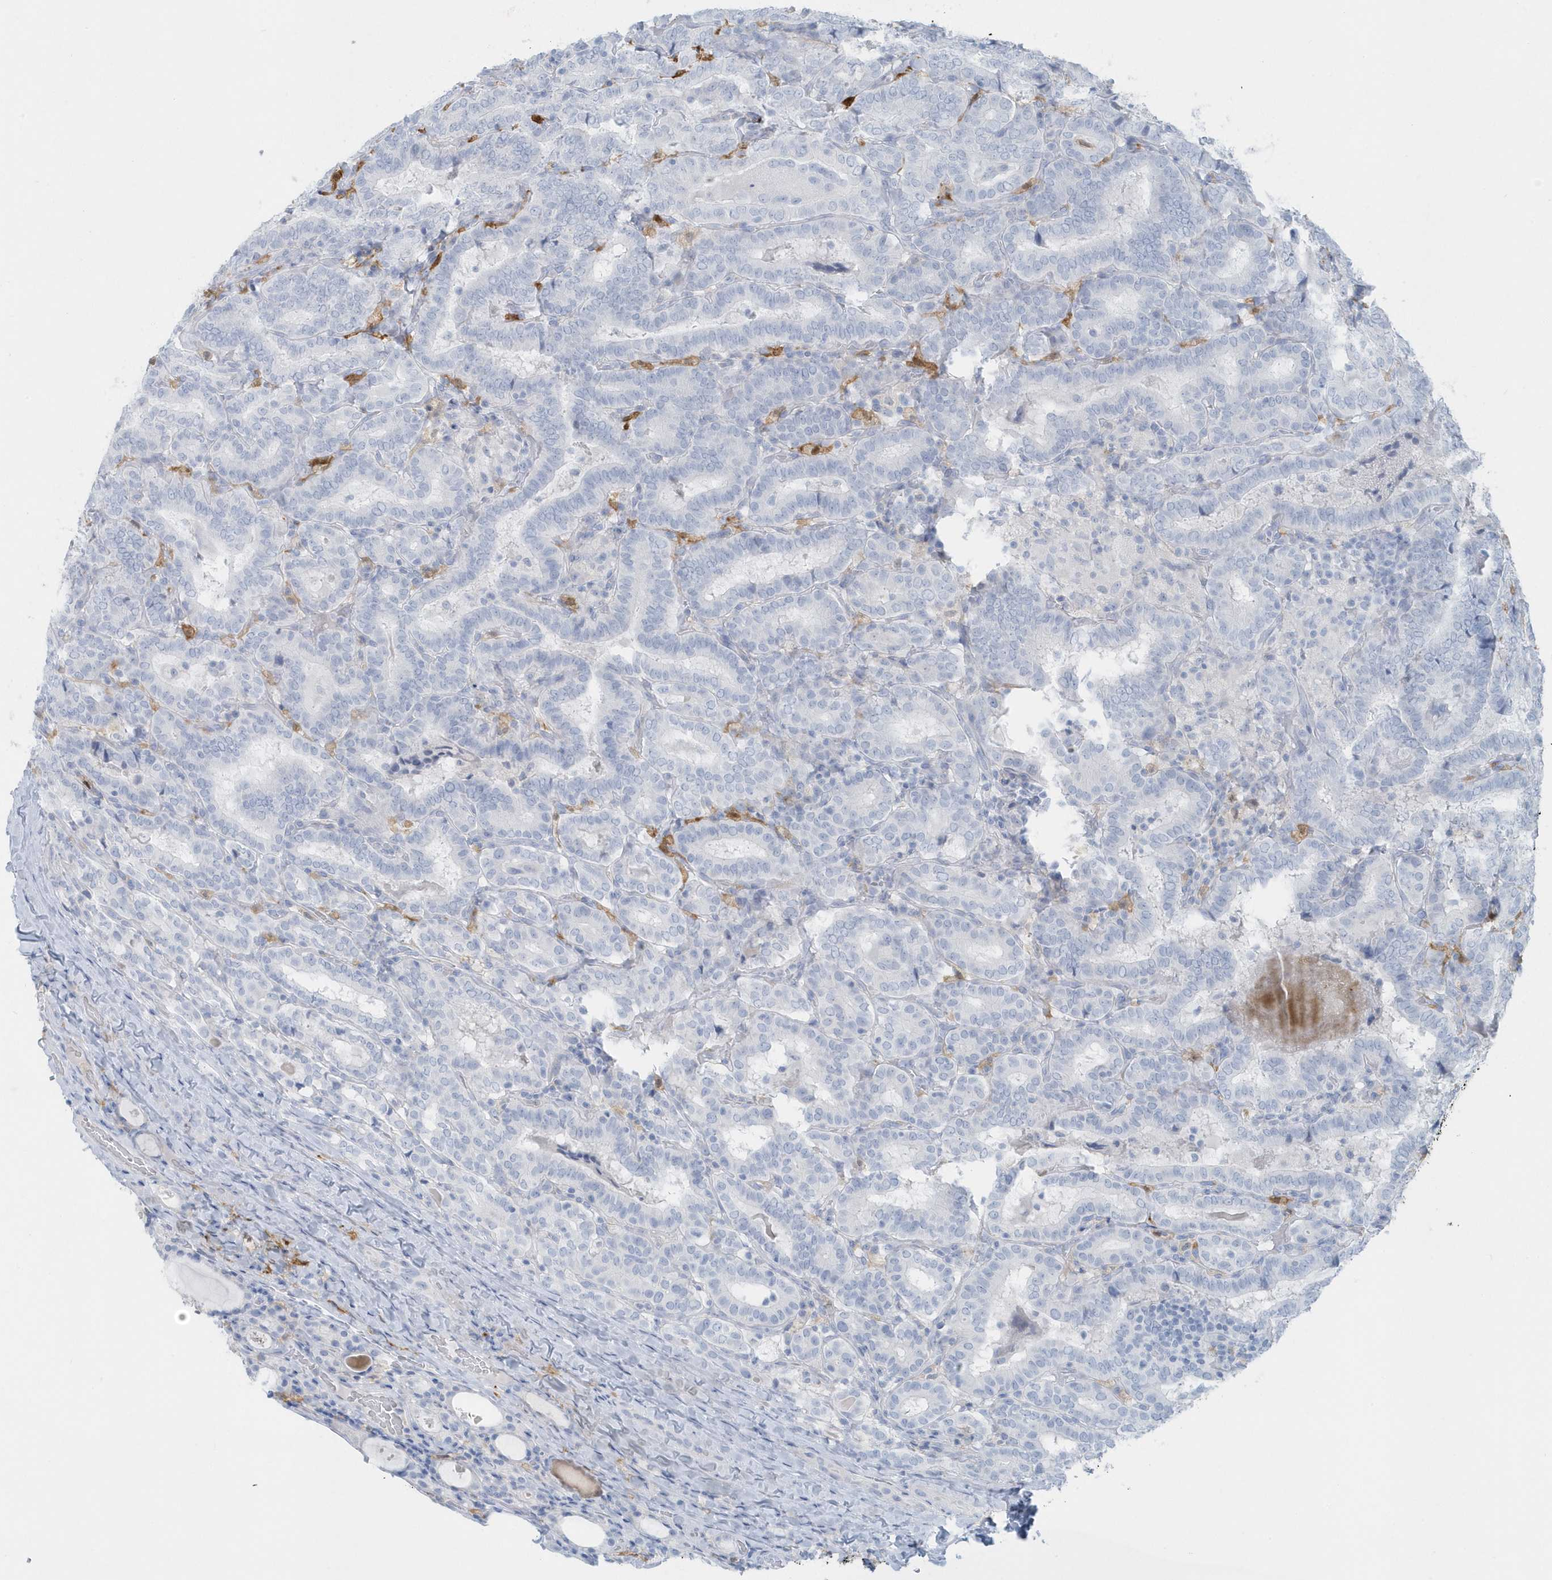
{"staining": {"intensity": "negative", "quantity": "none", "location": "none"}, "tissue": "thyroid cancer", "cell_type": "Tumor cells", "image_type": "cancer", "snomed": [{"axis": "morphology", "description": "Papillary adenocarcinoma, NOS"}, {"axis": "topography", "description": "Thyroid gland"}], "caption": "Immunohistochemical staining of human thyroid papillary adenocarcinoma exhibits no significant positivity in tumor cells.", "gene": "FAM98A", "patient": {"sex": "female", "age": 72}}